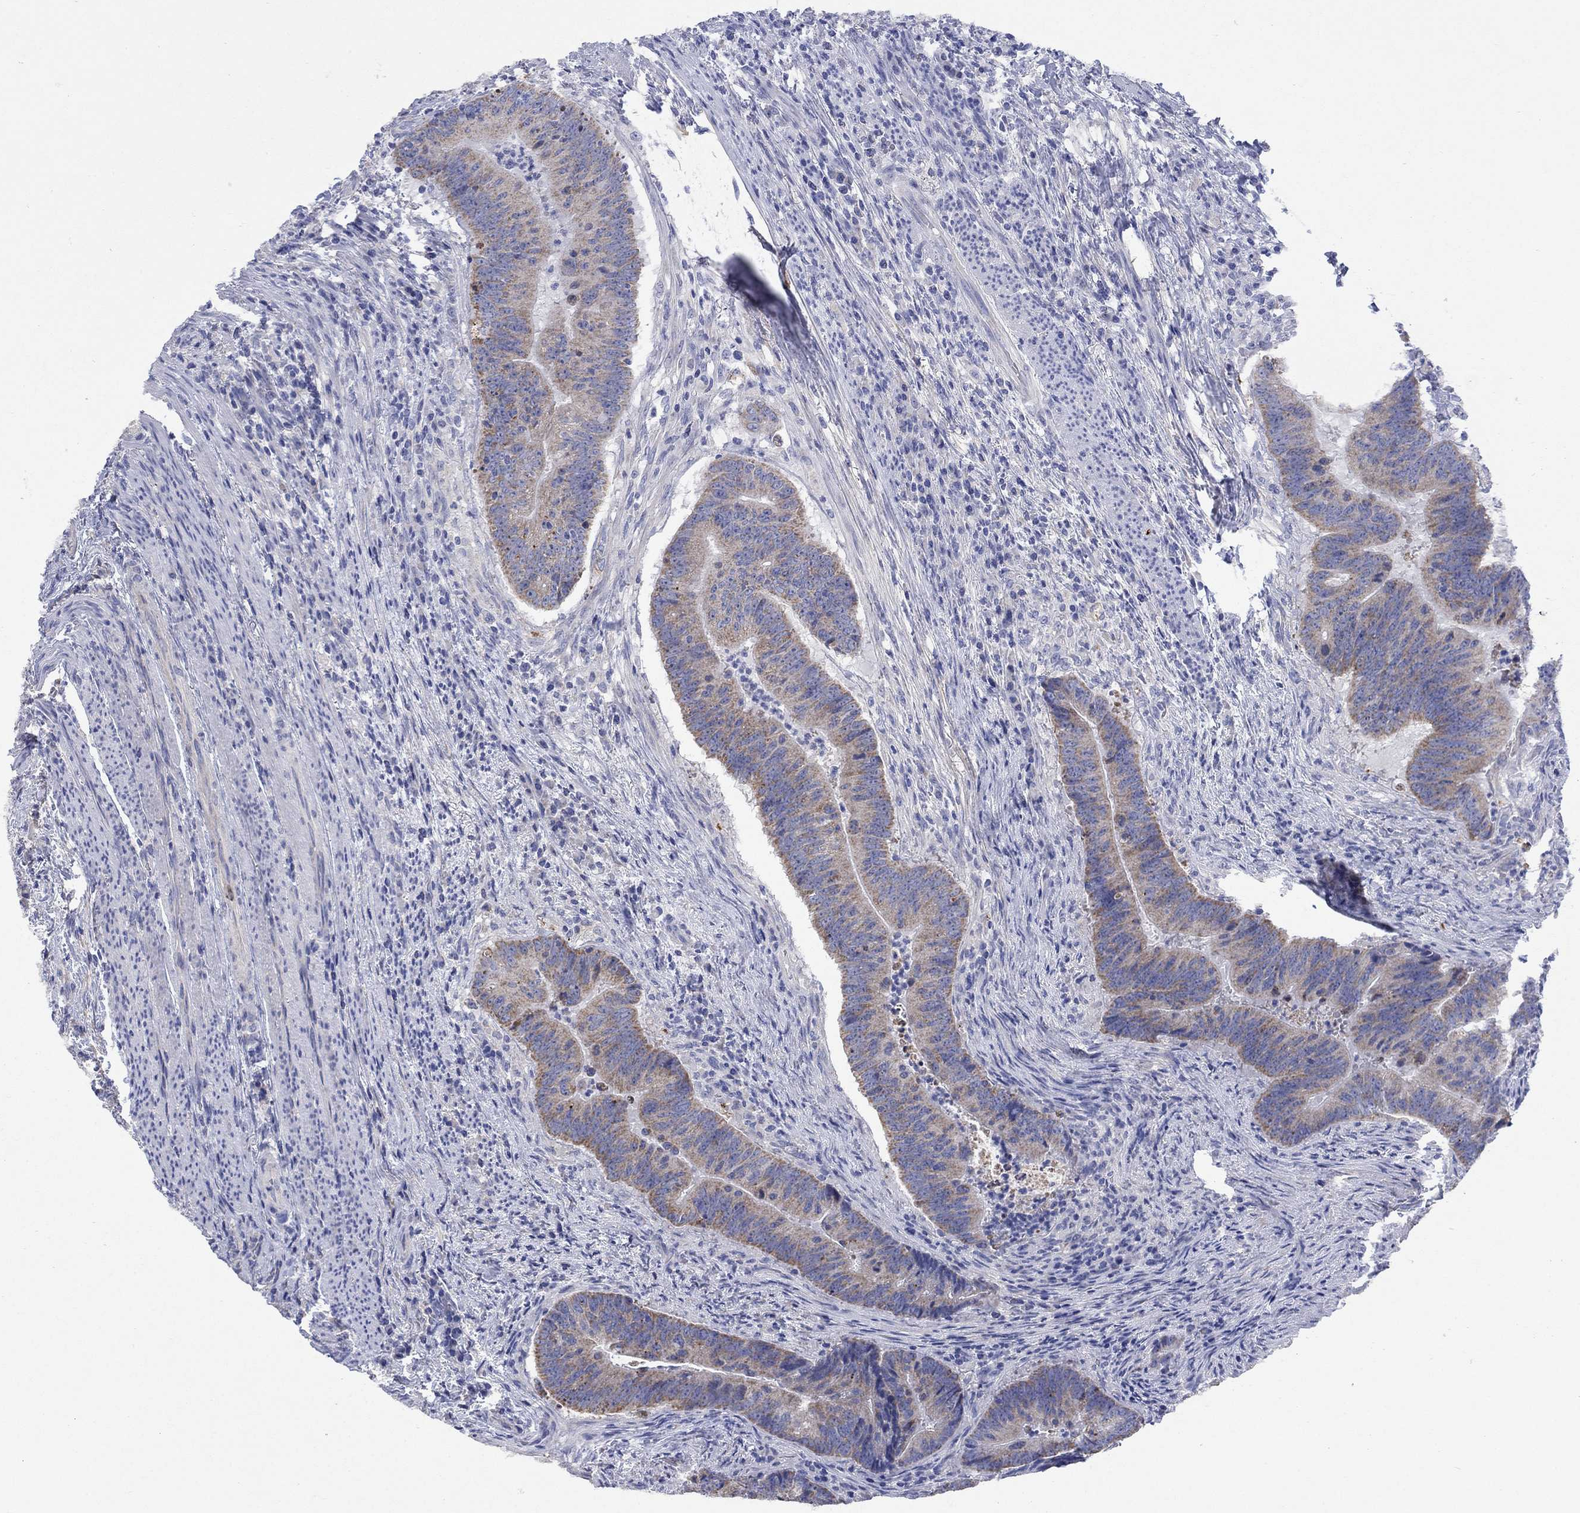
{"staining": {"intensity": "weak", "quantity": "25%-75%", "location": "cytoplasmic/membranous"}, "tissue": "colorectal cancer", "cell_type": "Tumor cells", "image_type": "cancer", "snomed": [{"axis": "morphology", "description": "Adenocarcinoma, NOS"}, {"axis": "topography", "description": "Colon"}], "caption": "Weak cytoplasmic/membranous protein expression is present in approximately 25%-75% of tumor cells in adenocarcinoma (colorectal).", "gene": "CLVS1", "patient": {"sex": "female", "age": 87}}